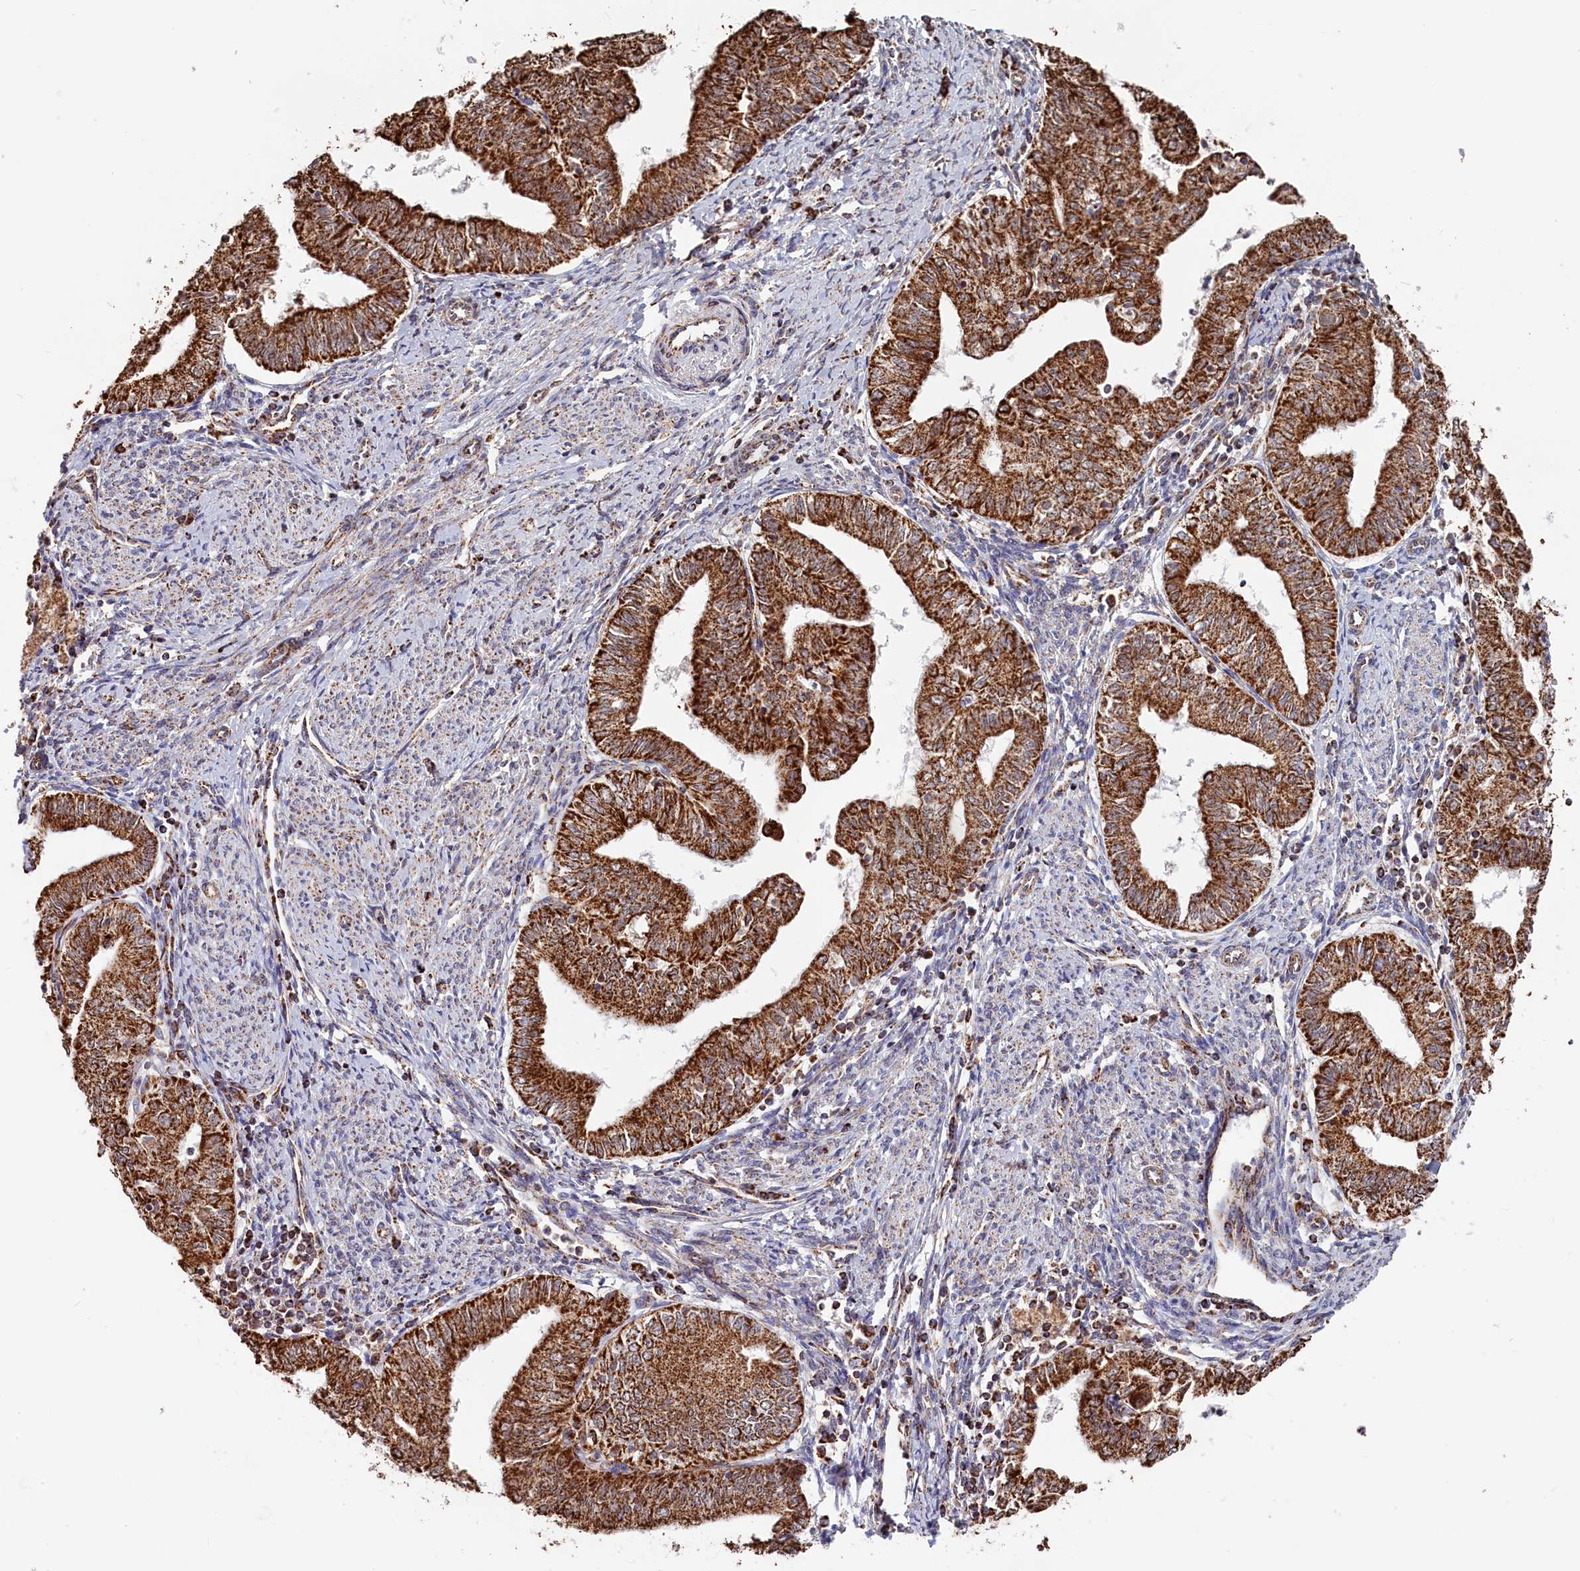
{"staining": {"intensity": "strong", "quantity": ">75%", "location": "cytoplasmic/membranous"}, "tissue": "endometrial cancer", "cell_type": "Tumor cells", "image_type": "cancer", "snomed": [{"axis": "morphology", "description": "Adenocarcinoma, NOS"}, {"axis": "topography", "description": "Endometrium"}], "caption": "Immunohistochemistry (IHC) image of endometrial cancer (adenocarcinoma) stained for a protein (brown), which demonstrates high levels of strong cytoplasmic/membranous staining in approximately >75% of tumor cells.", "gene": "MACROD1", "patient": {"sex": "female", "age": 66}}